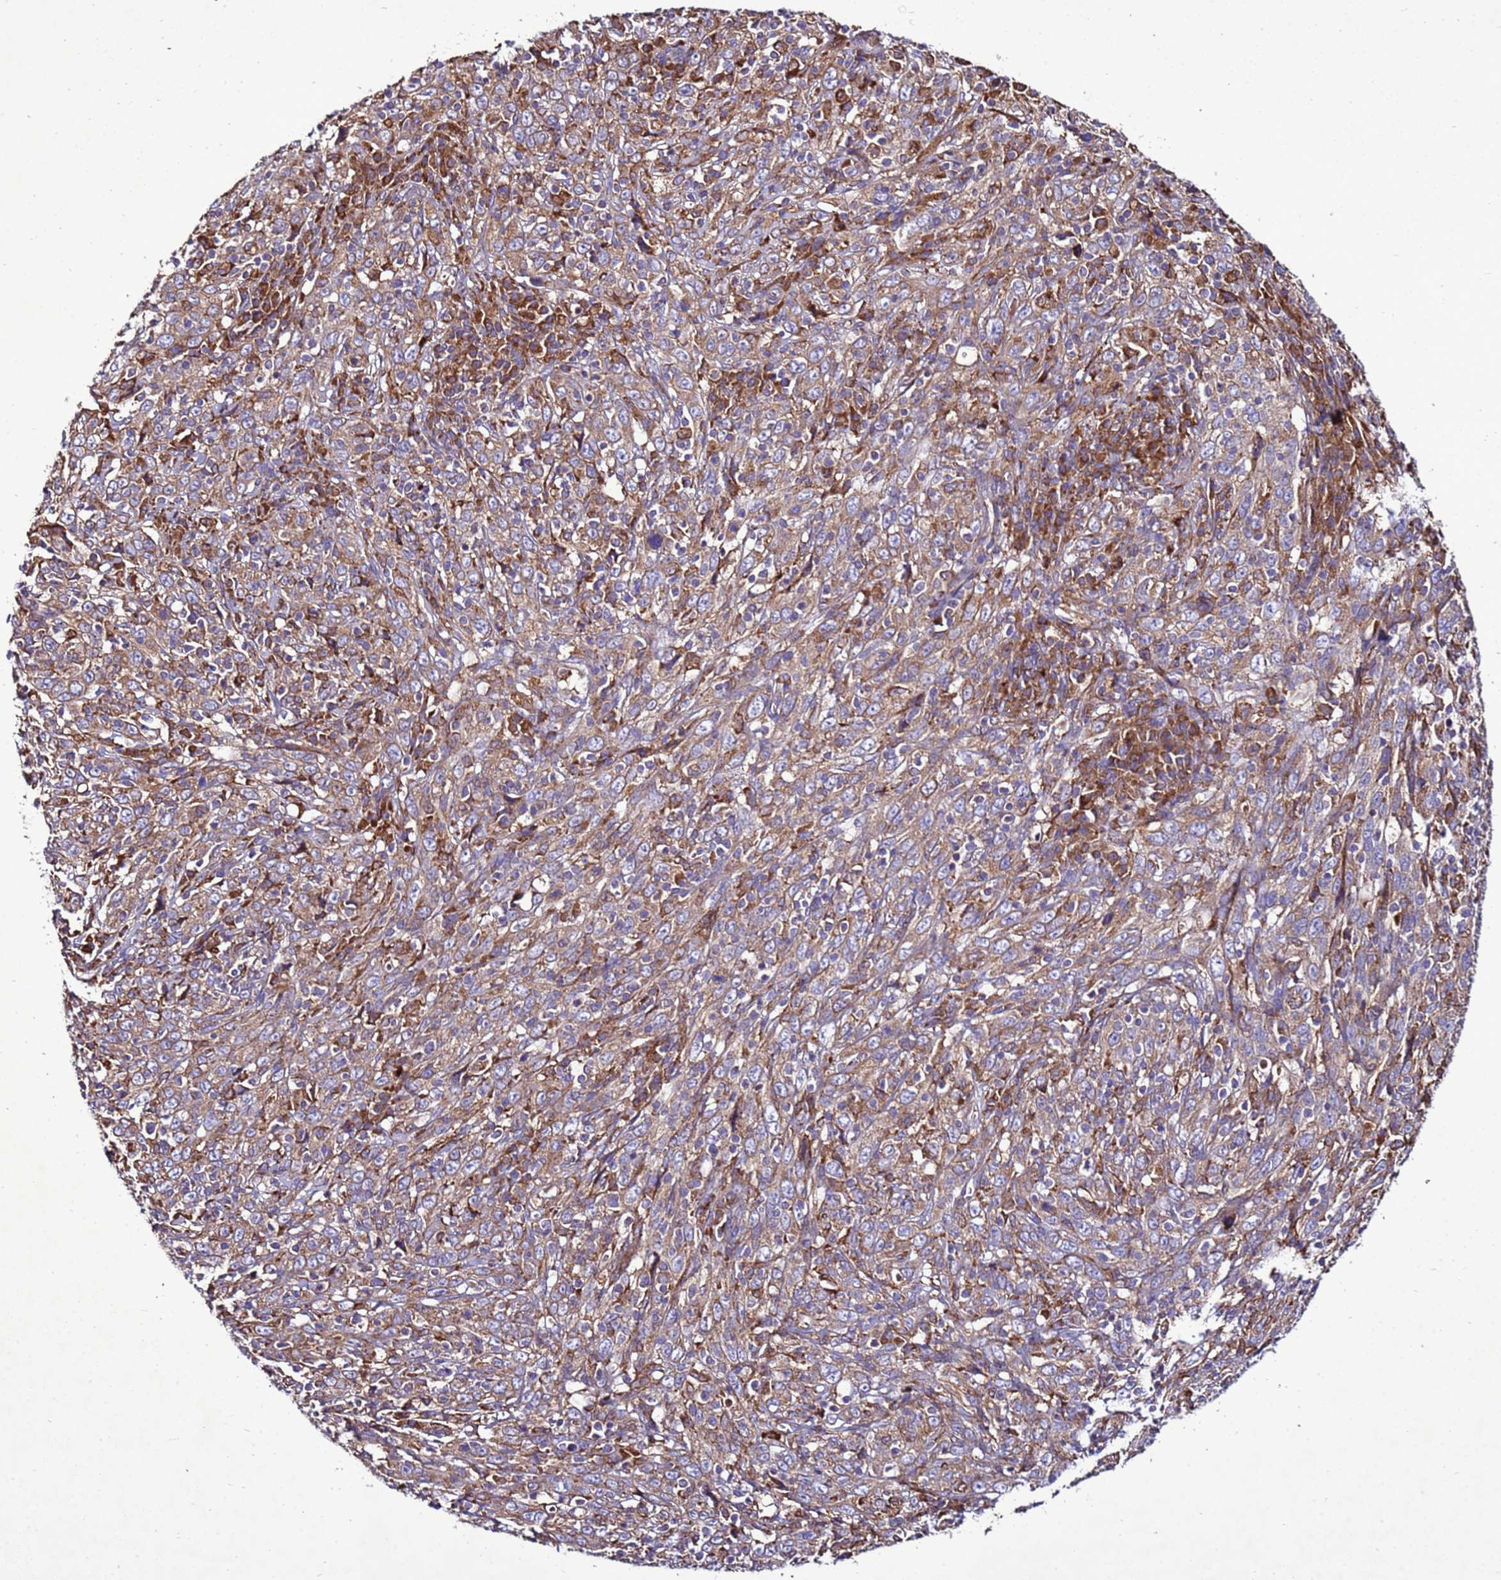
{"staining": {"intensity": "moderate", "quantity": ">75%", "location": "cytoplasmic/membranous"}, "tissue": "cervical cancer", "cell_type": "Tumor cells", "image_type": "cancer", "snomed": [{"axis": "morphology", "description": "Squamous cell carcinoma, NOS"}, {"axis": "topography", "description": "Cervix"}], "caption": "There is medium levels of moderate cytoplasmic/membranous expression in tumor cells of squamous cell carcinoma (cervical), as demonstrated by immunohistochemical staining (brown color).", "gene": "ANTKMT", "patient": {"sex": "female", "age": 46}}